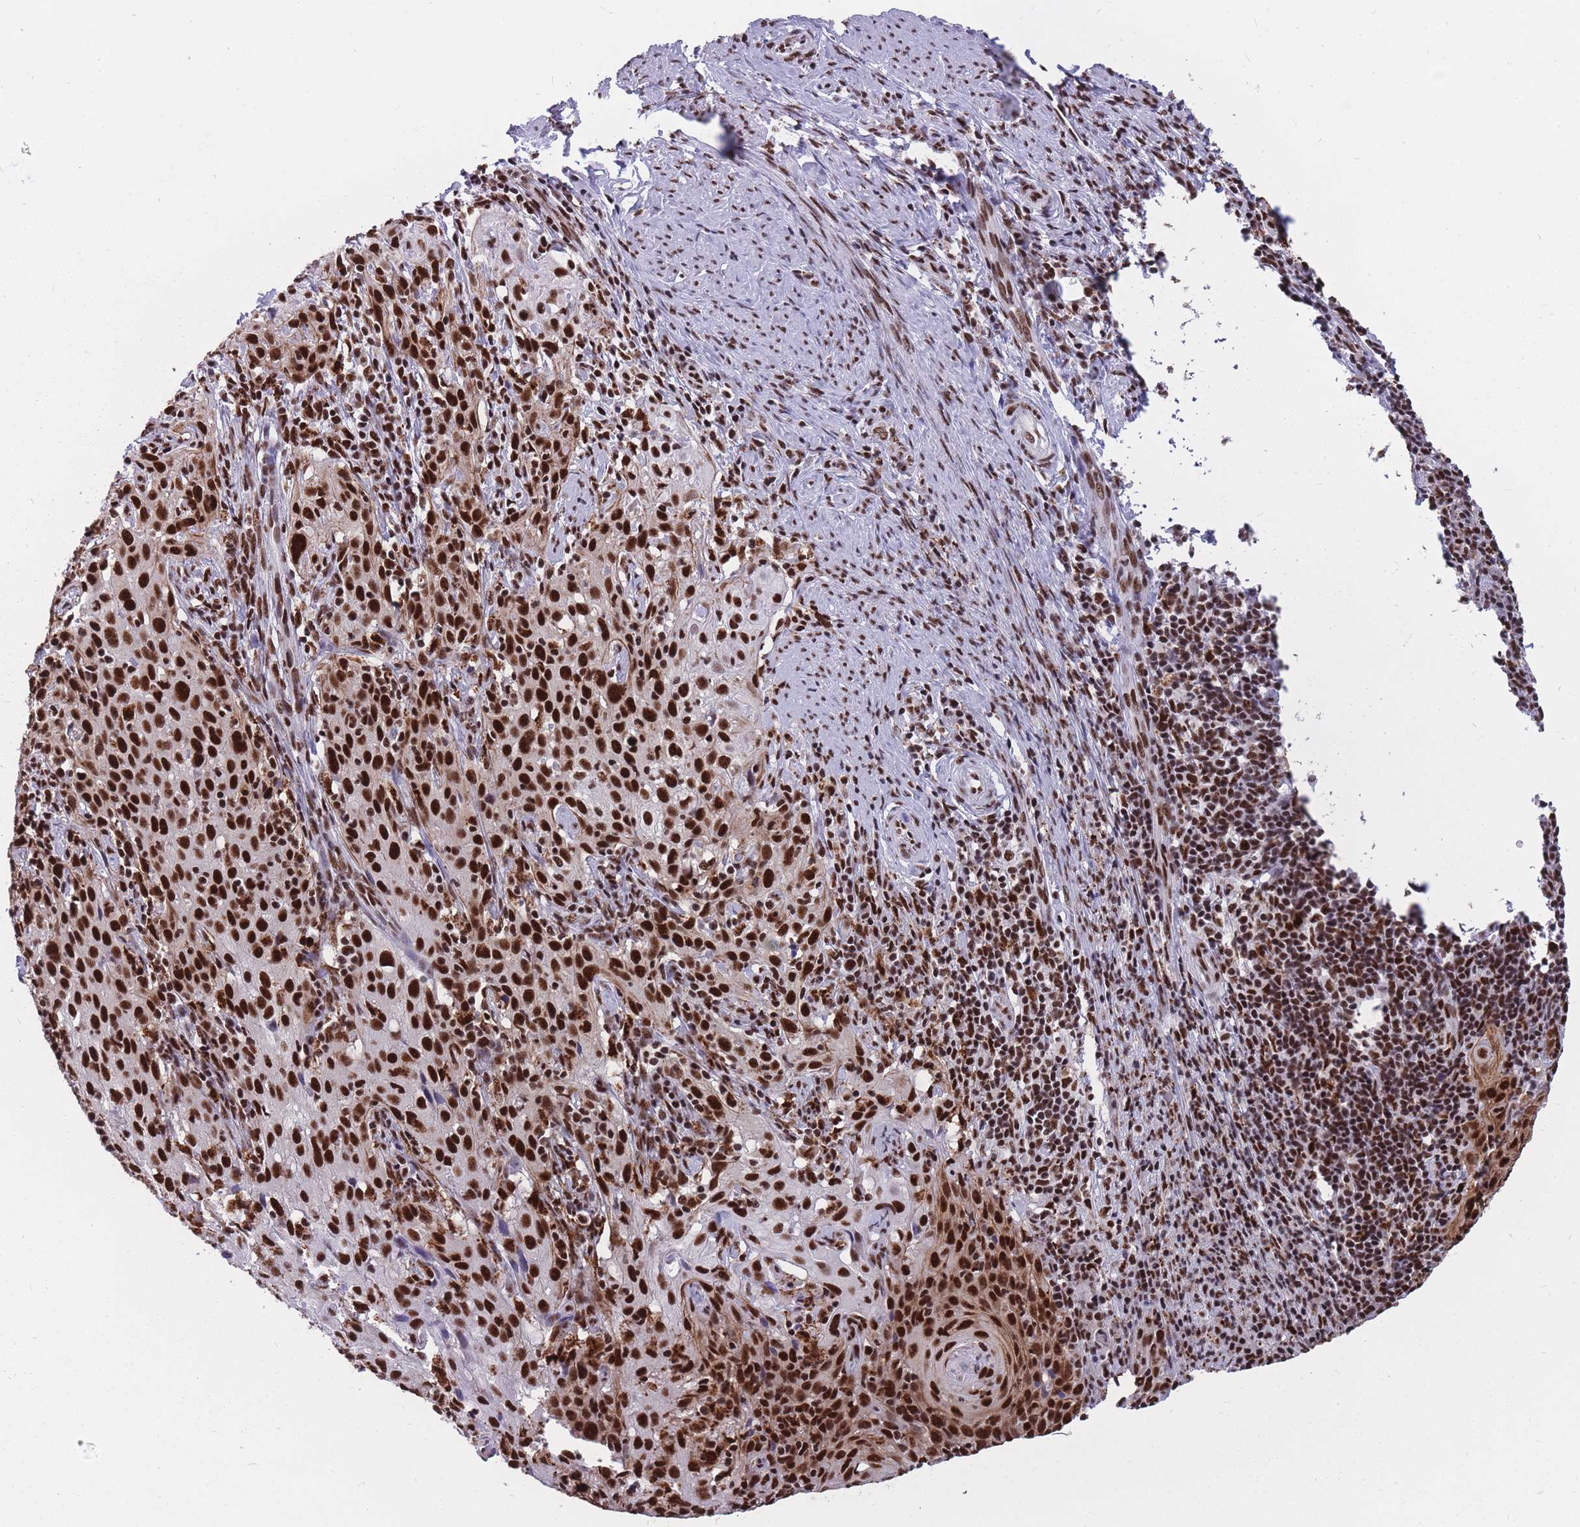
{"staining": {"intensity": "strong", "quantity": ">75%", "location": "nuclear"}, "tissue": "cervical cancer", "cell_type": "Tumor cells", "image_type": "cancer", "snomed": [{"axis": "morphology", "description": "Squamous cell carcinoma, NOS"}, {"axis": "topography", "description": "Cervix"}], "caption": "A micrograph of squamous cell carcinoma (cervical) stained for a protein reveals strong nuclear brown staining in tumor cells.", "gene": "PRPF19", "patient": {"sex": "female", "age": 50}}